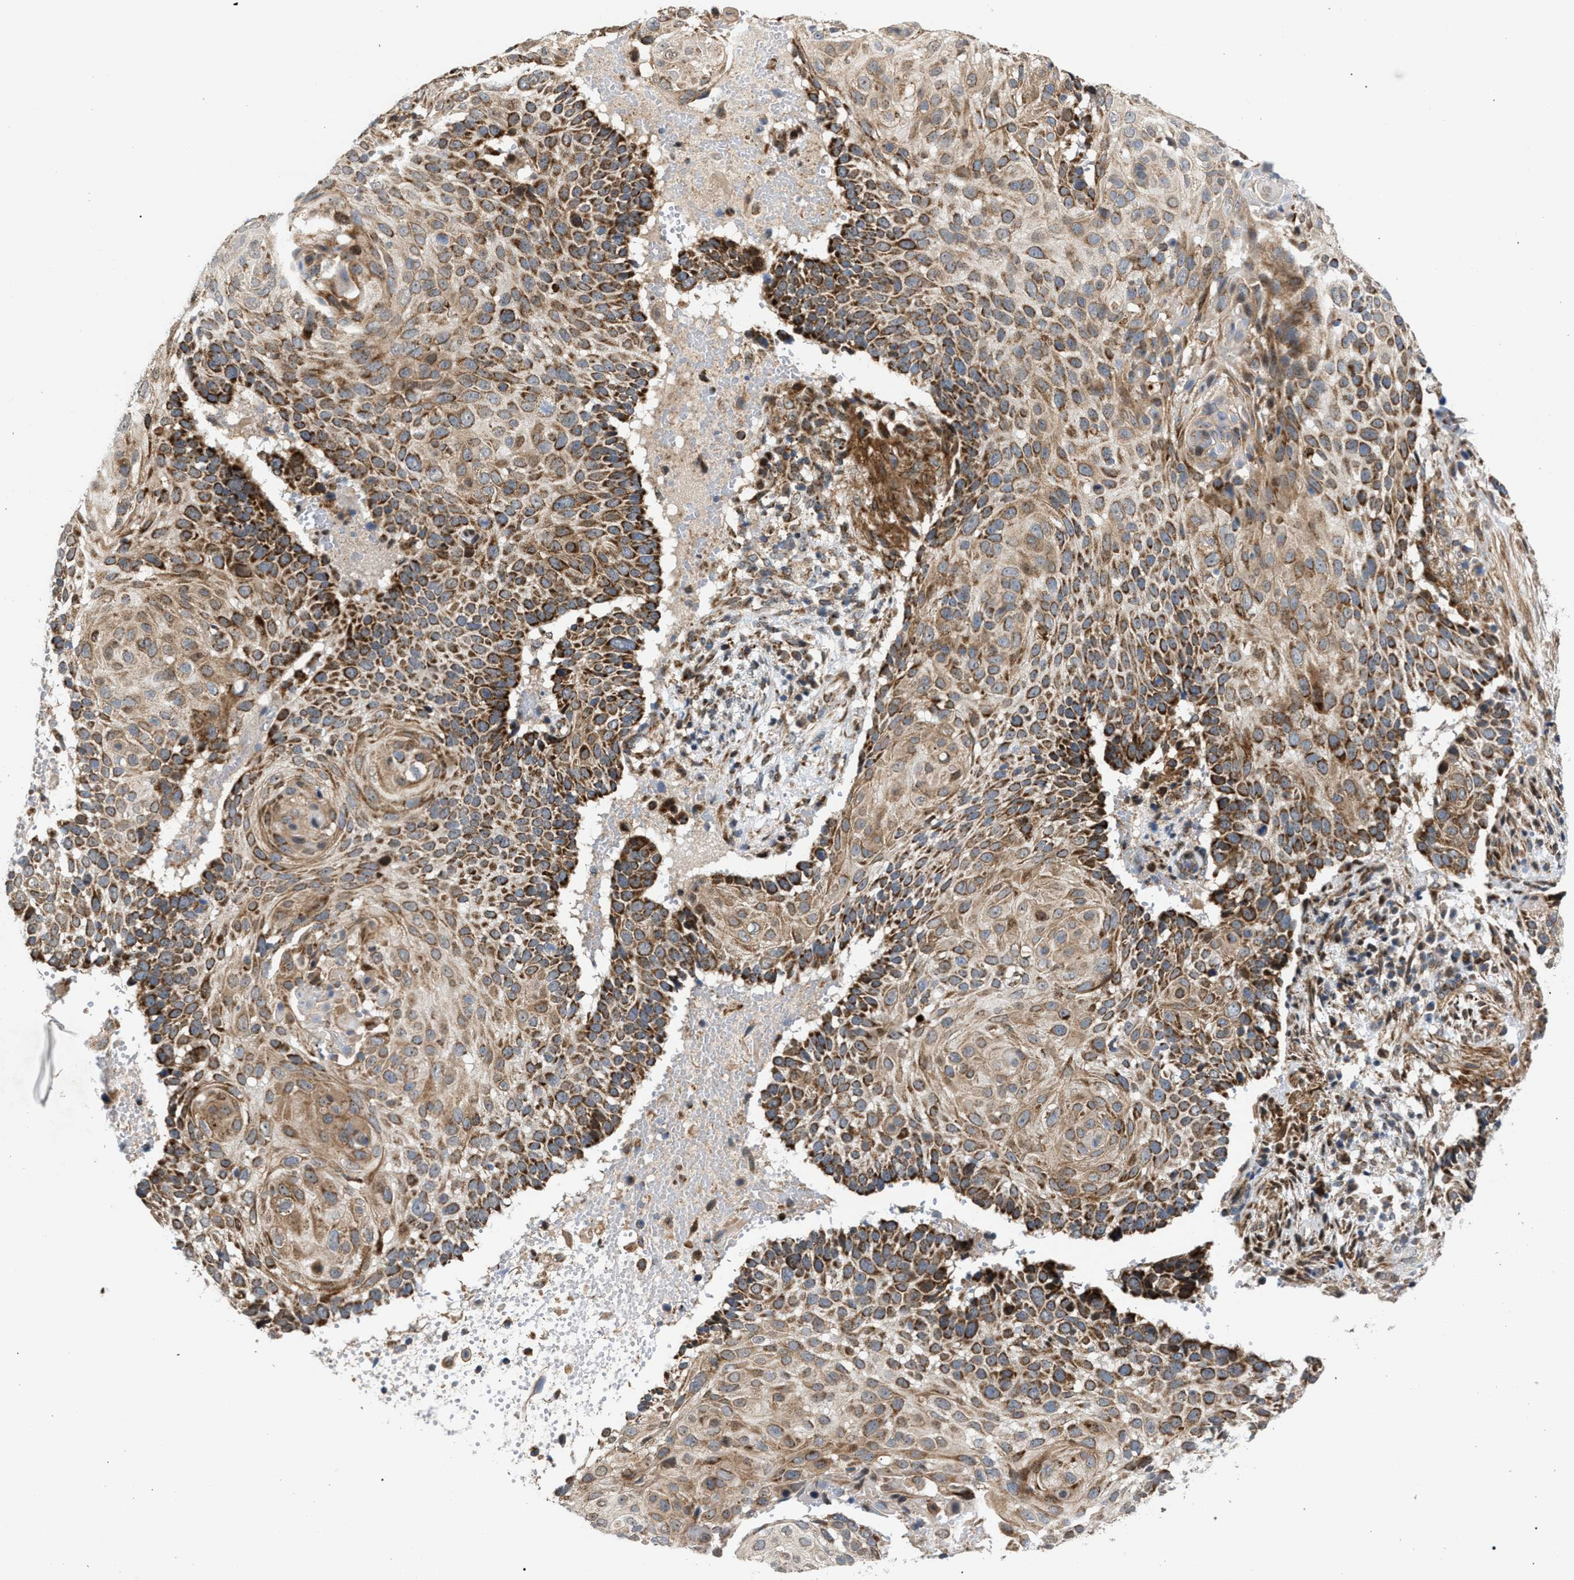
{"staining": {"intensity": "moderate", "quantity": ">75%", "location": "cytoplasmic/membranous"}, "tissue": "cervical cancer", "cell_type": "Tumor cells", "image_type": "cancer", "snomed": [{"axis": "morphology", "description": "Squamous cell carcinoma, NOS"}, {"axis": "topography", "description": "Cervix"}], "caption": "Immunohistochemistry (IHC) histopathology image of human cervical cancer stained for a protein (brown), which reveals medium levels of moderate cytoplasmic/membranous expression in about >75% of tumor cells.", "gene": "TACO1", "patient": {"sex": "female", "age": 74}}